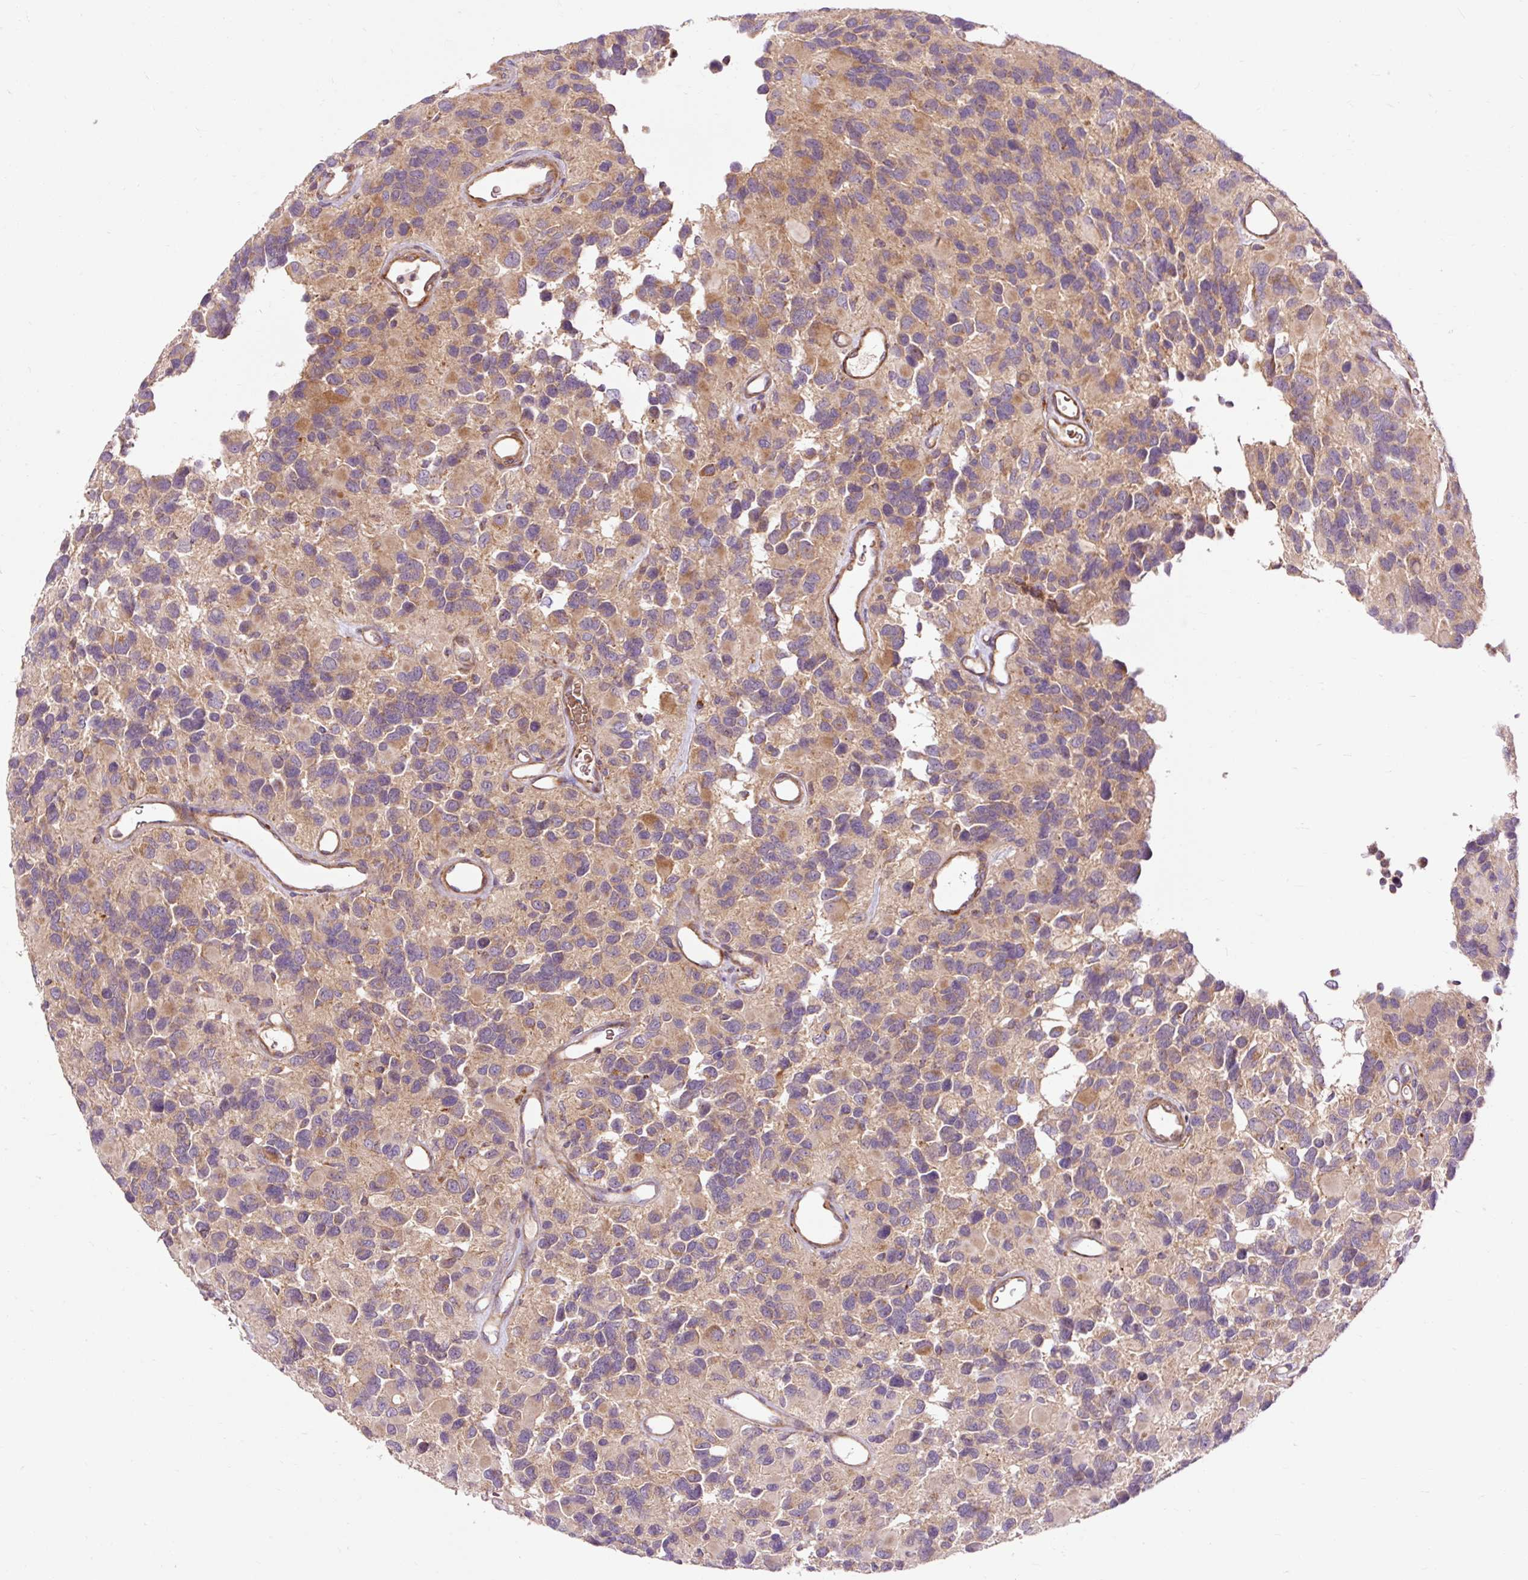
{"staining": {"intensity": "moderate", "quantity": "<25%", "location": "cytoplasmic/membranous"}, "tissue": "glioma", "cell_type": "Tumor cells", "image_type": "cancer", "snomed": [{"axis": "morphology", "description": "Glioma, malignant, High grade"}, {"axis": "topography", "description": "Brain"}], "caption": "Human malignant glioma (high-grade) stained with a brown dye exhibits moderate cytoplasmic/membranous positive expression in approximately <25% of tumor cells.", "gene": "RIPOR3", "patient": {"sex": "male", "age": 77}}